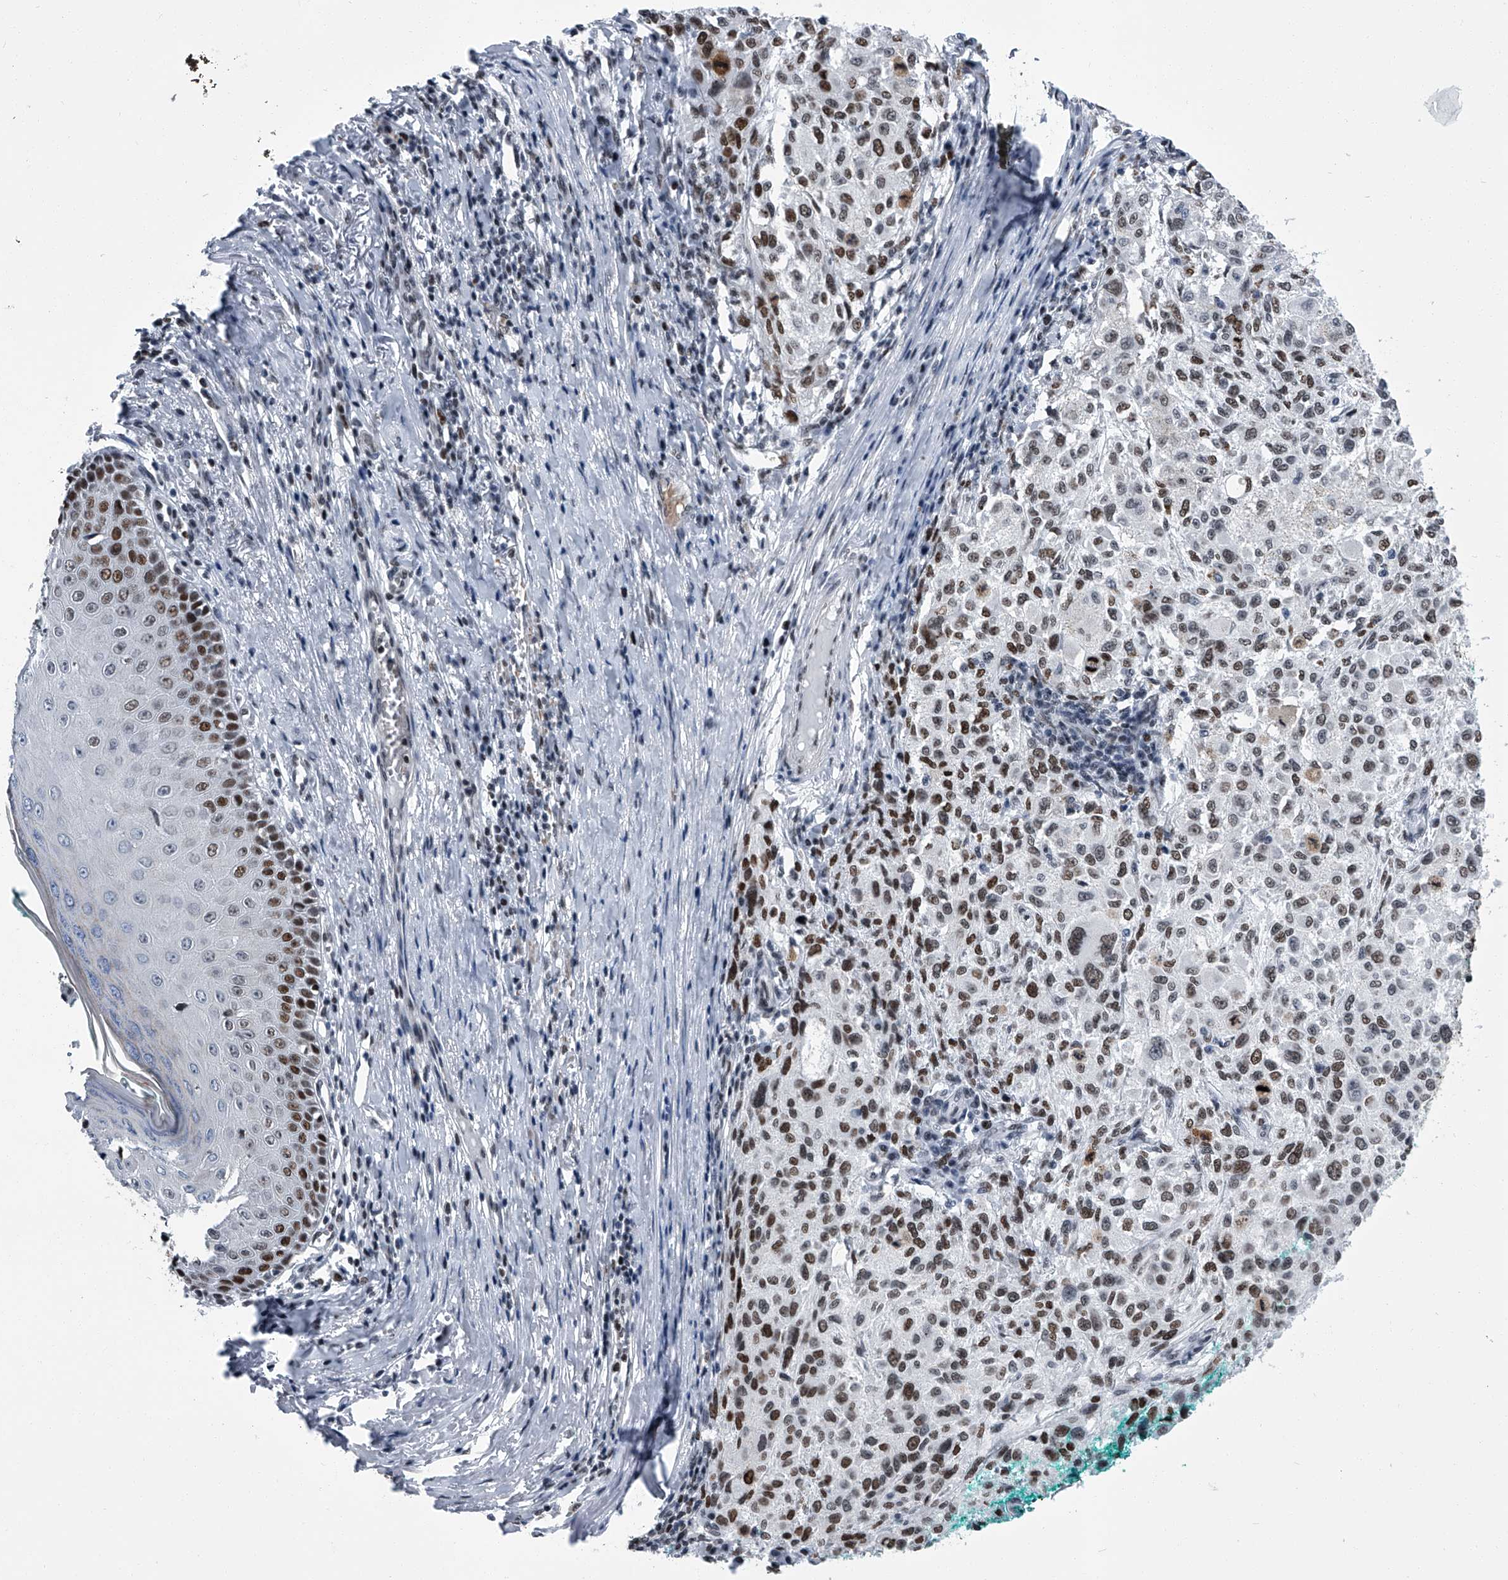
{"staining": {"intensity": "moderate", "quantity": ">75%", "location": "nuclear"}, "tissue": "melanoma", "cell_type": "Tumor cells", "image_type": "cancer", "snomed": [{"axis": "morphology", "description": "Necrosis, NOS"}, {"axis": "morphology", "description": "Malignant melanoma, NOS"}, {"axis": "topography", "description": "Skin"}], "caption": "A high-resolution histopathology image shows immunohistochemistry (IHC) staining of malignant melanoma, which demonstrates moderate nuclear staining in about >75% of tumor cells. The staining was performed using DAB to visualize the protein expression in brown, while the nuclei were stained in blue with hematoxylin (Magnification: 20x).", "gene": "SIM2", "patient": {"sex": "female", "age": 87}}